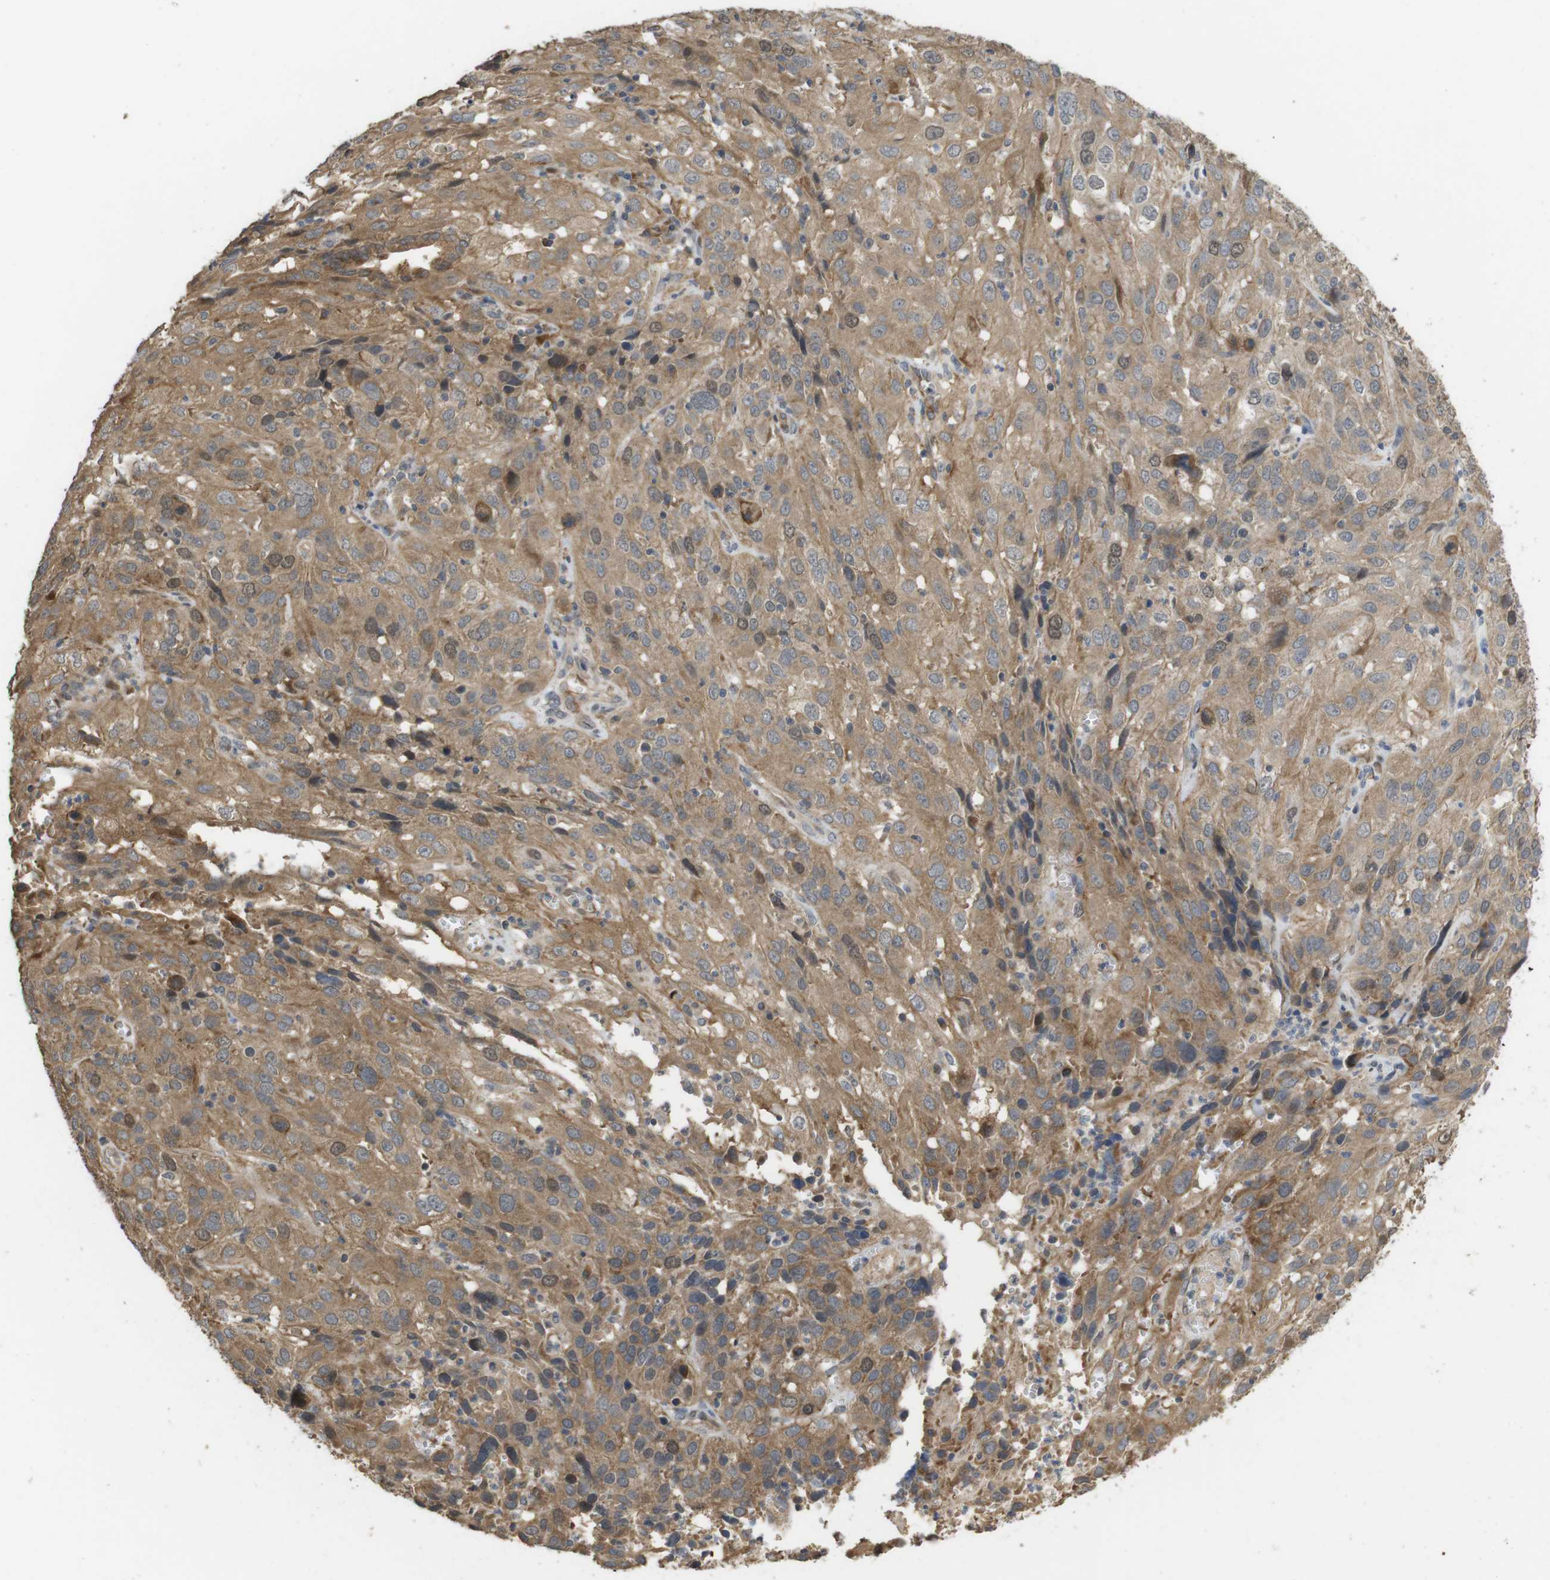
{"staining": {"intensity": "moderate", "quantity": ">75%", "location": "cytoplasmic/membranous,nuclear"}, "tissue": "cervical cancer", "cell_type": "Tumor cells", "image_type": "cancer", "snomed": [{"axis": "morphology", "description": "Squamous cell carcinoma, NOS"}, {"axis": "topography", "description": "Cervix"}], "caption": "Immunohistochemical staining of human squamous cell carcinoma (cervical) demonstrates medium levels of moderate cytoplasmic/membranous and nuclear protein staining in approximately >75% of tumor cells. (IHC, brightfield microscopy, high magnification).", "gene": "PCDHB10", "patient": {"sex": "female", "age": 32}}